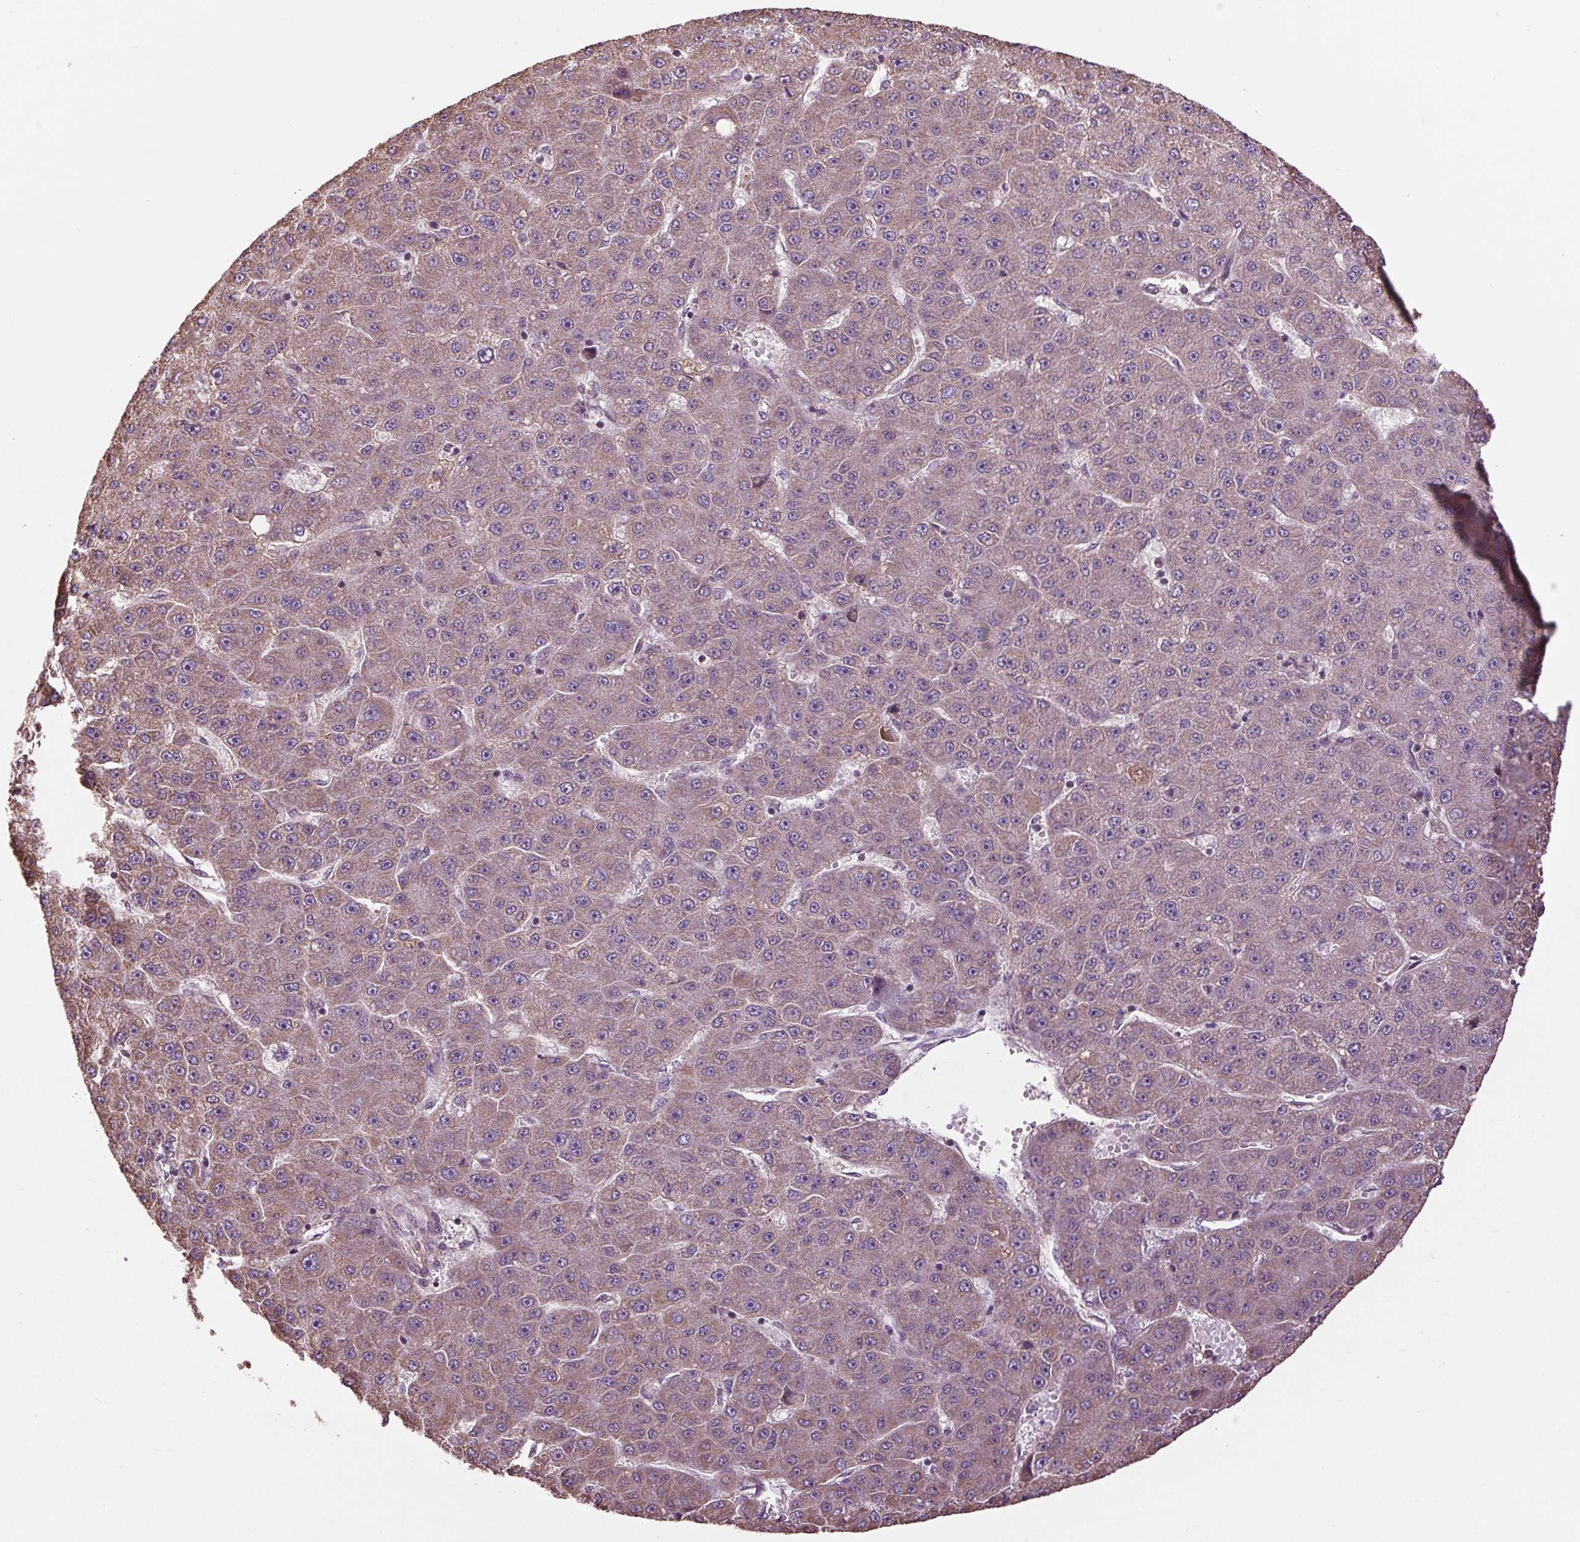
{"staining": {"intensity": "weak", "quantity": "<25%", "location": "cytoplasmic/membranous"}, "tissue": "liver cancer", "cell_type": "Tumor cells", "image_type": "cancer", "snomed": [{"axis": "morphology", "description": "Carcinoma, Hepatocellular, NOS"}, {"axis": "topography", "description": "Liver"}], "caption": "This is a histopathology image of immunohistochemistry staining of liver cancer, which shows no positivity in tumor cells.", "gene": "RNPEP", "patient": {"sex": "male", "age": 67}}